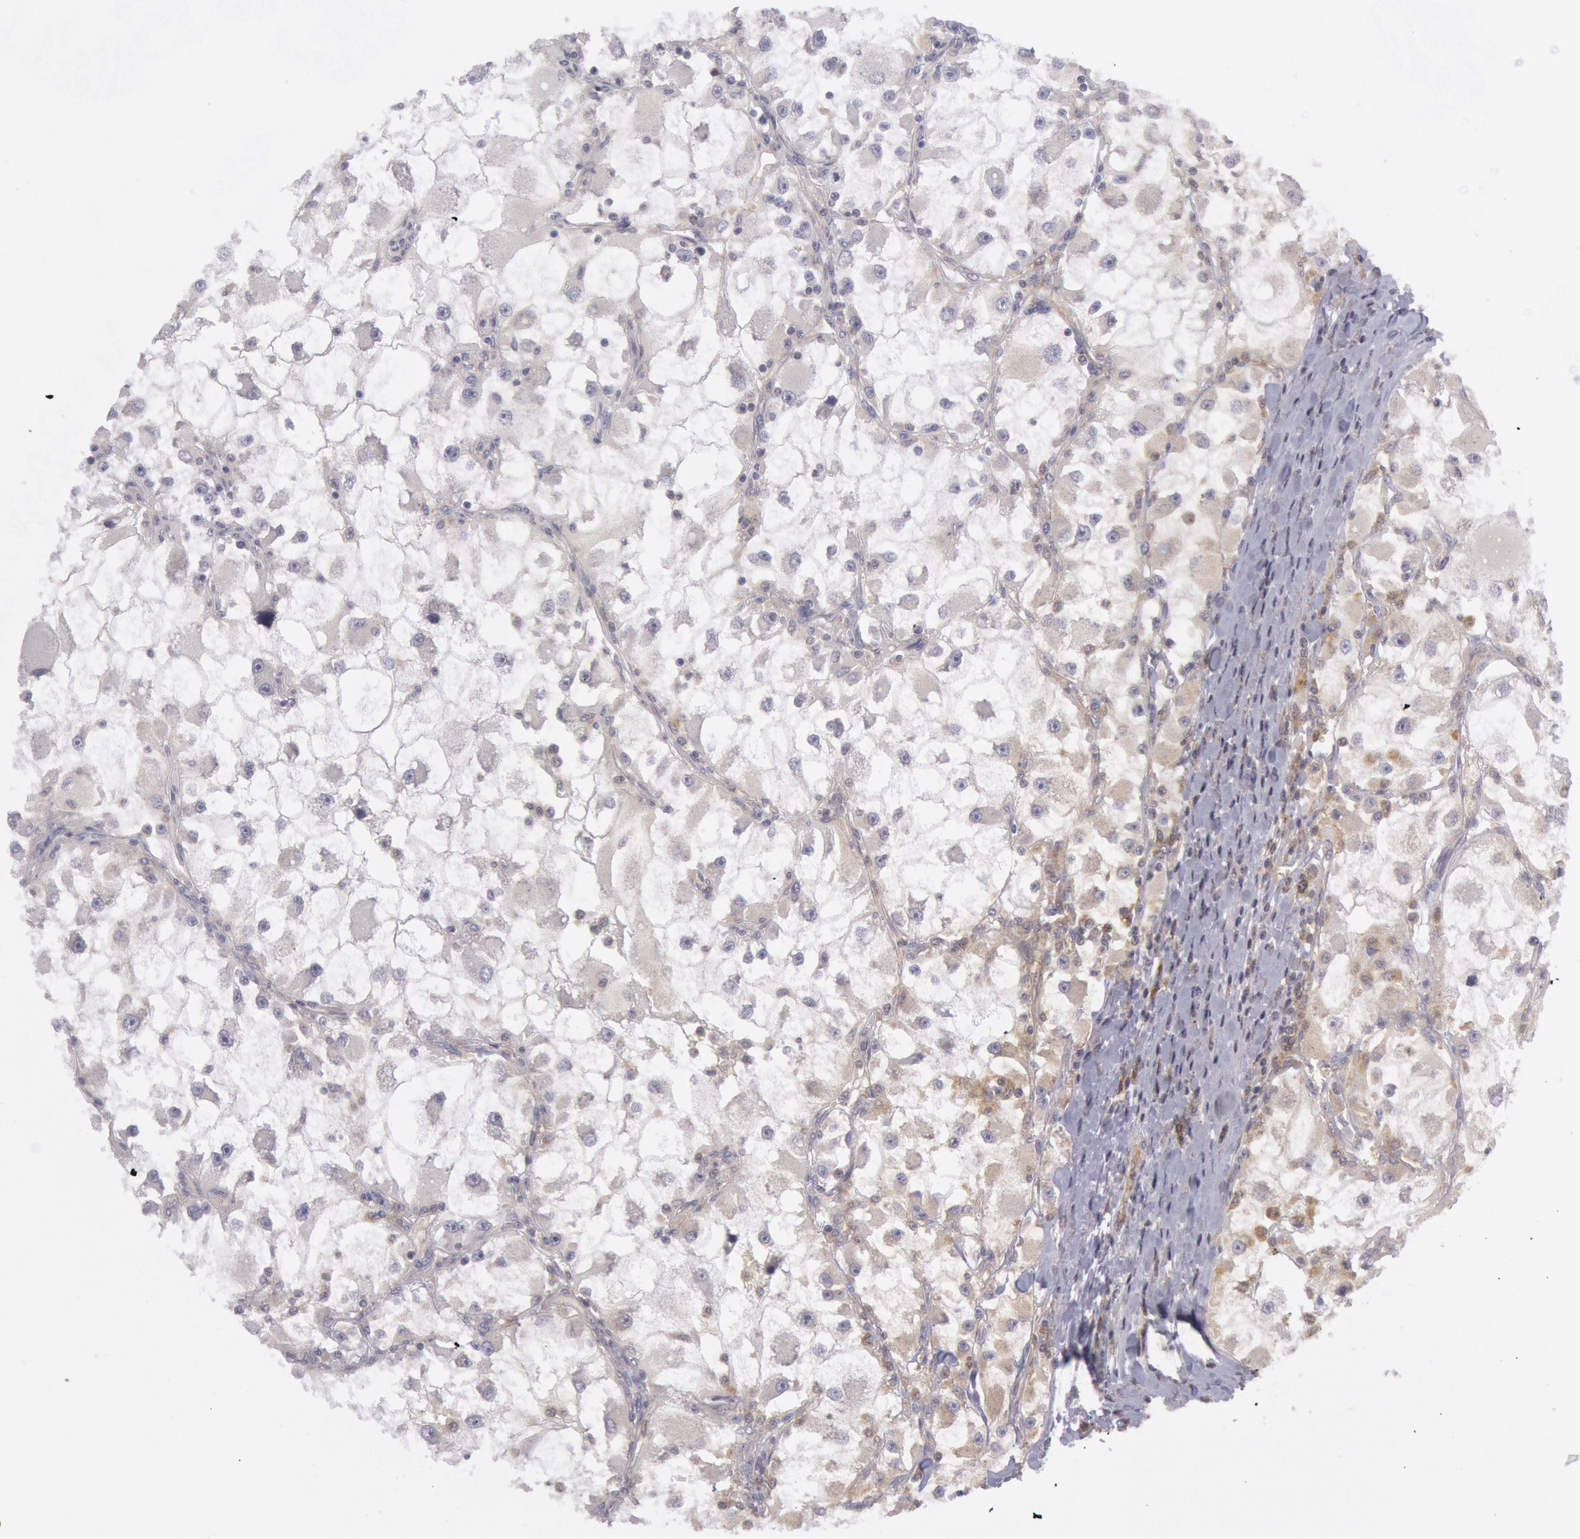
{"staining": {"intensity": "negative", "quantity": "none", "location": "none"}, "tissue": "renal cancer", "cell_type": "Tumor cells", "image_type": "cancer", "snomed": [{"axis": "morphology", "description": "Adenocarcinoma, NOS"}, {"axis": "topography", "description": "Kidney"}], "caption": "High magnification brightfield microscopy of renal cancer stained with DAB (3,3'-diaminobenzidine) (brown) and counterstained with hematoxylin (blue): tumor cells show no significant positivity. (Stains: DAB (3,3'-diaminobenzidine) IHC with hematoxylin counter stain, Microscopy: brightfield microscopy at high magnification).", "gene": "IKBKB", "patient": {"sex": "female", "age": 73}}